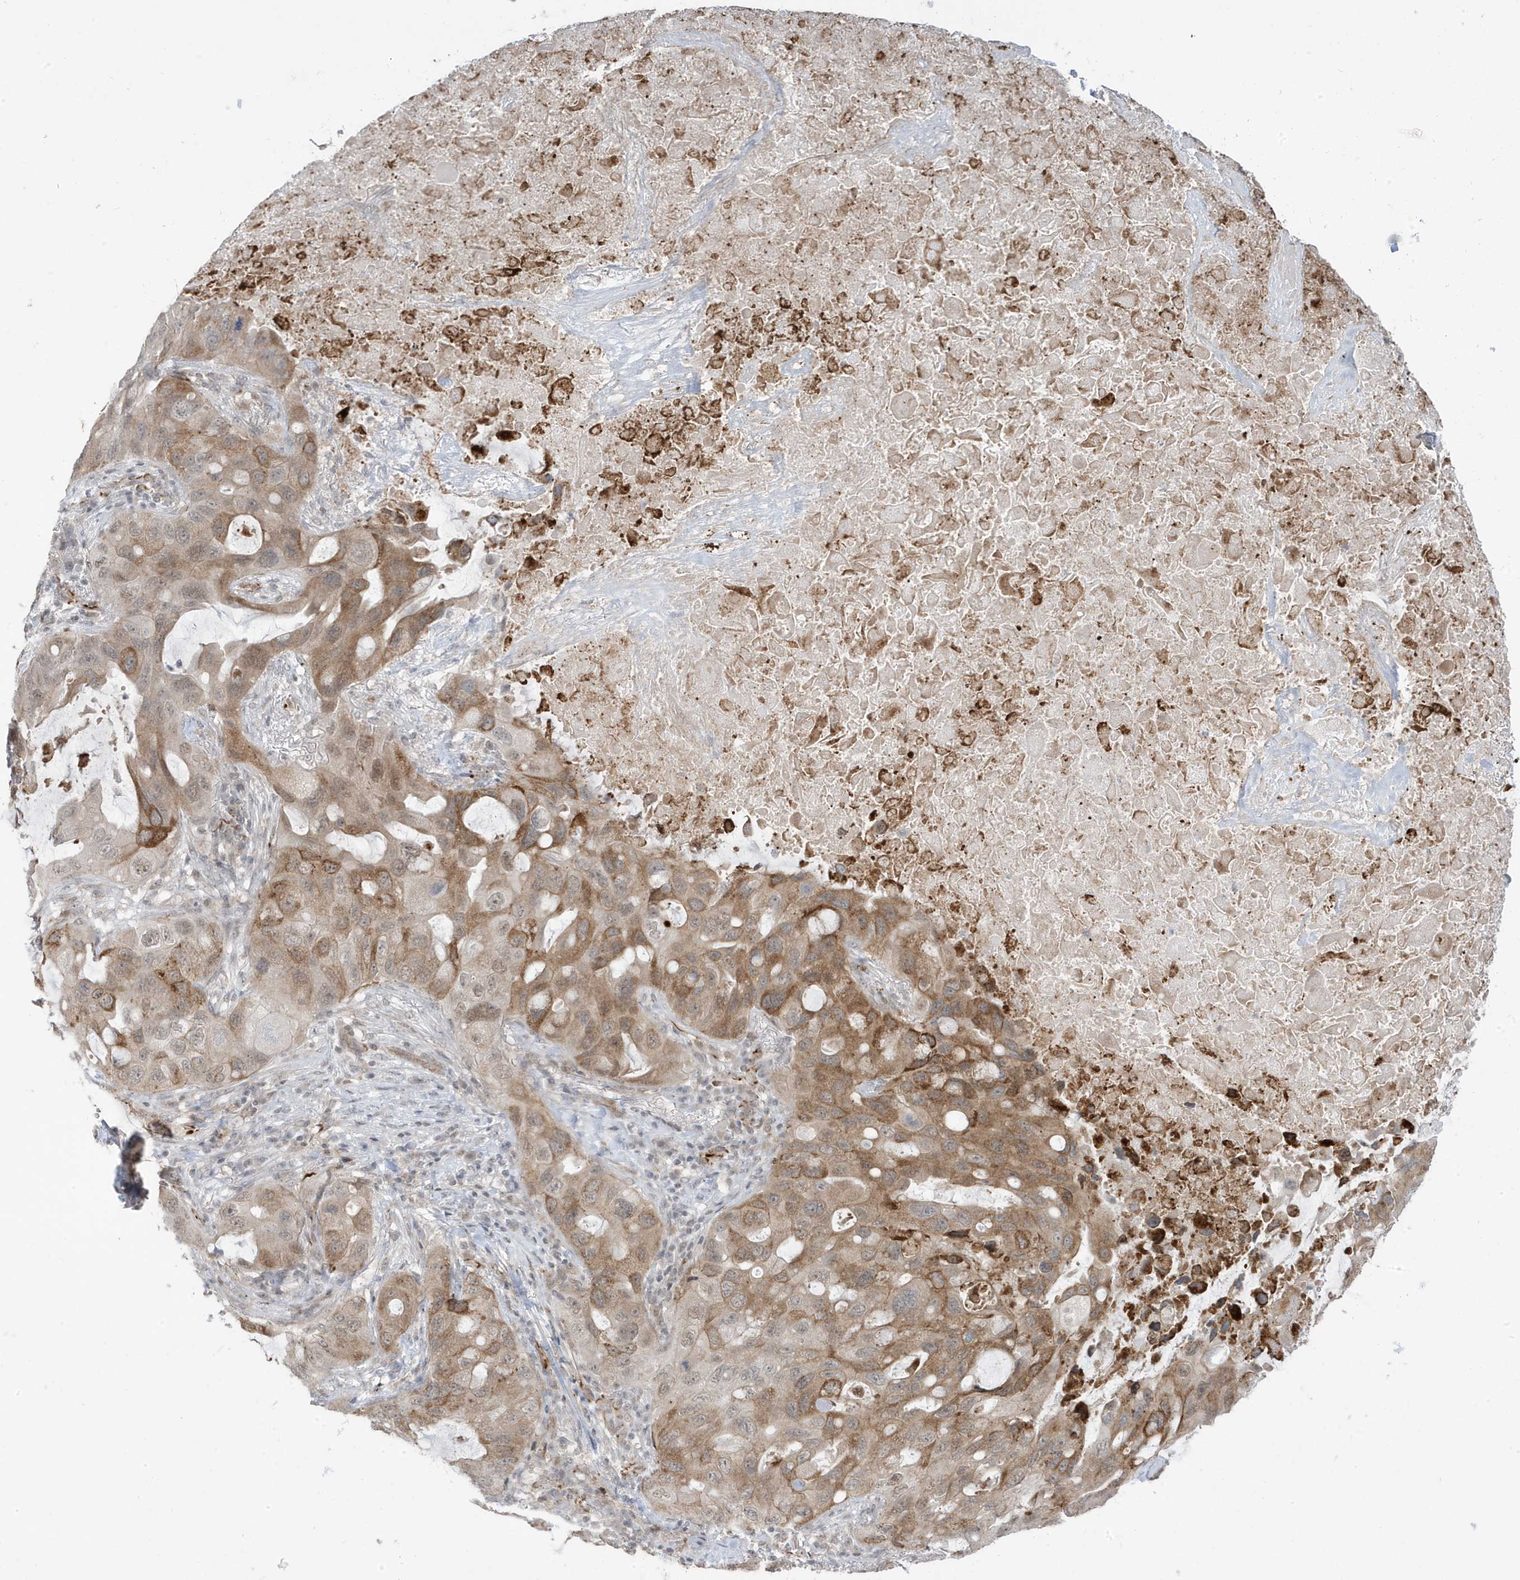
{"staining": {"intensity": "moderate", "quantity": ">75%", "location": "cytoplasmic/membranous"}, "tissue": "lung cancer", "cell_type": "Tumor cells", "image_type": "cancer", "snomed": [{"axis": "morphology", "description": "Squamous cell carcinoma, NOS"}, {"axis": "topography", "description": "Lung"}], "caption": "There is medium levels of moderate cytoplasmic/membranous expression in tumor cells of squamous cell carcinoma (lung), as demonstrated by immunohistochemical staining (brown color).", "gene": "ADAMTSL3", "patient": {"sex": "female", "age": 73}}